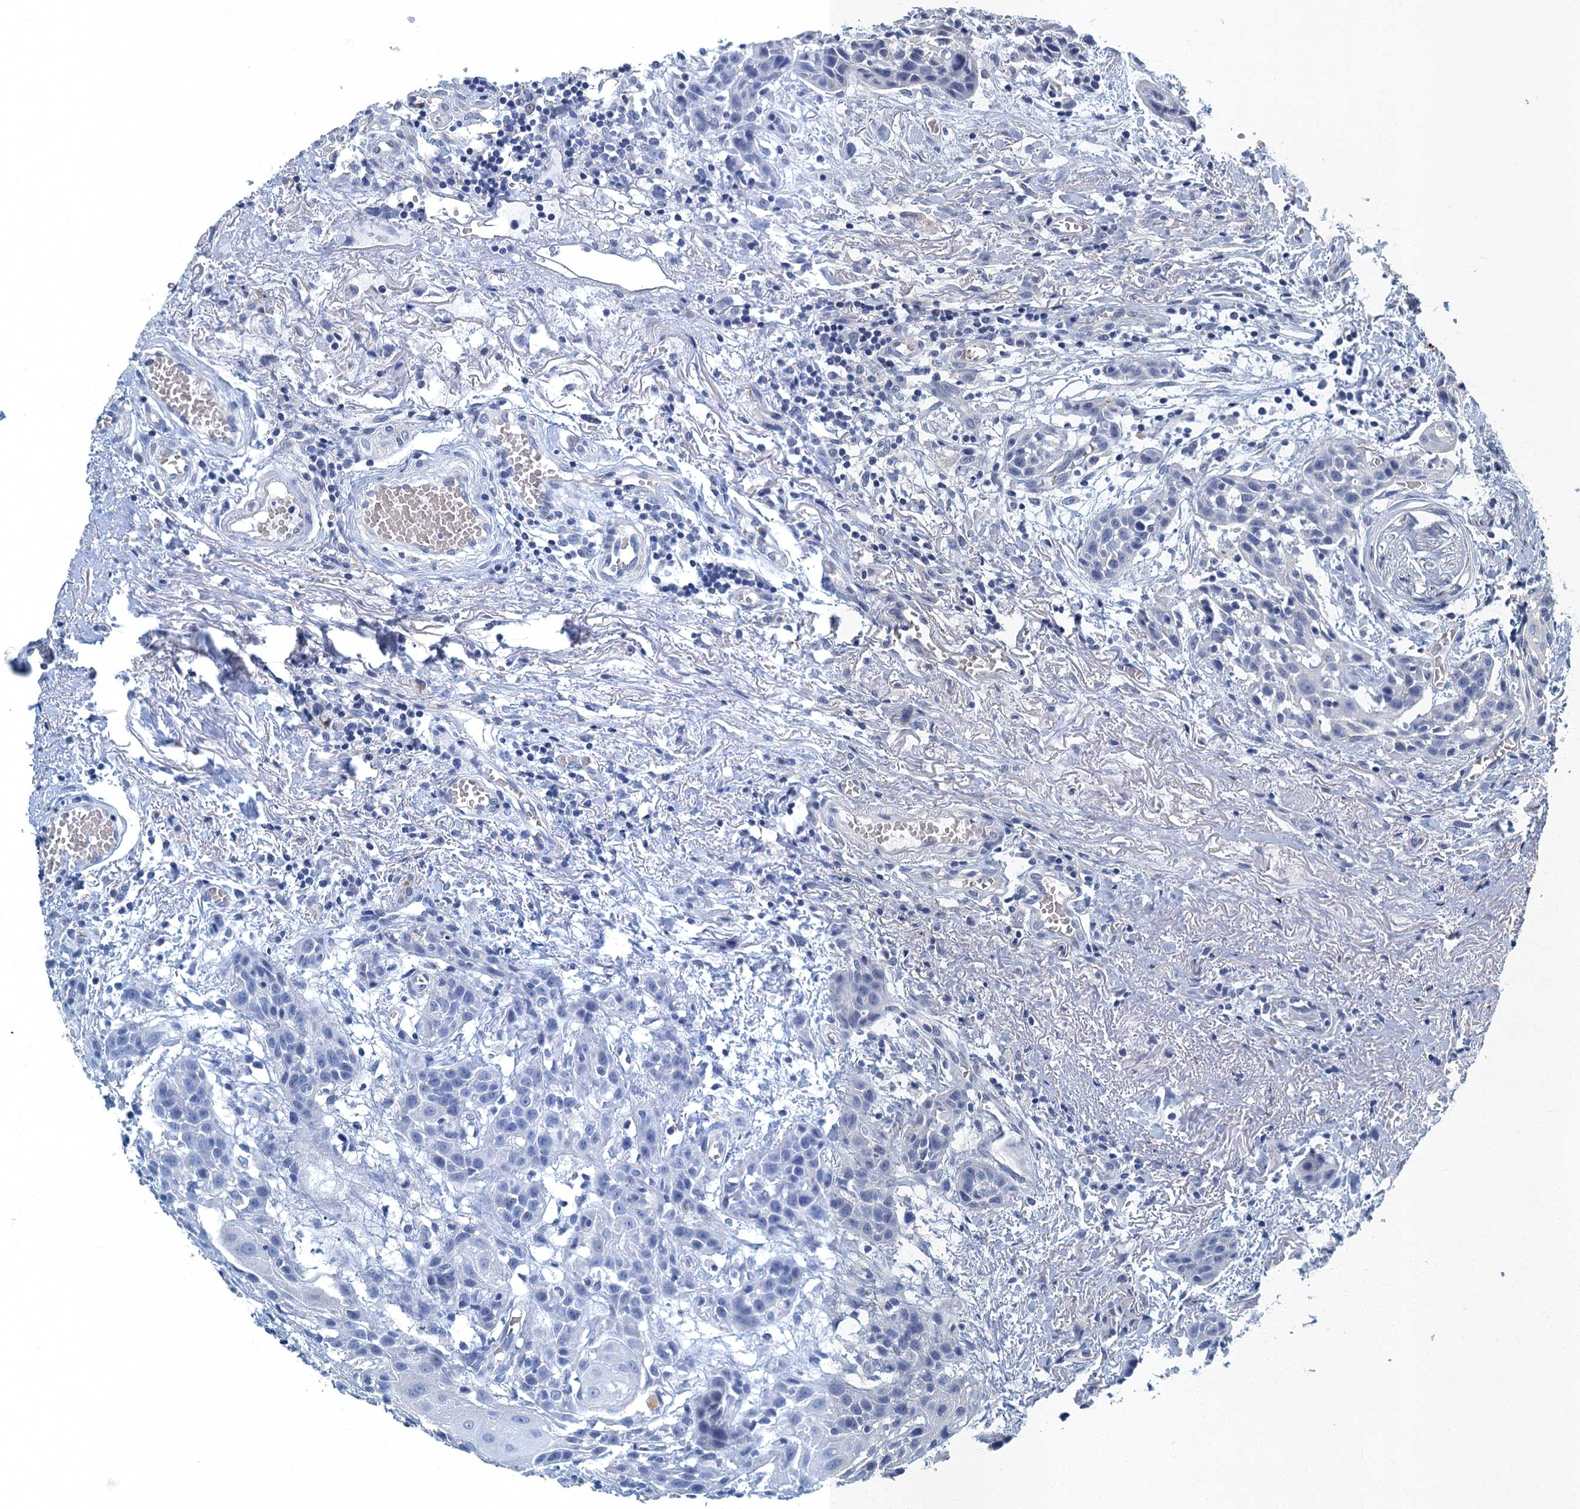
{"staining": {"intensity": "negative", "quantity": "none", "location": "none"}, "tissue": "head and neck cancer", "cell_type": "Tumor cells", "image_type": "cancer", "snomed": [{"axis": "morphology", "description": "Squamous cell carcinoma, NOS"}, {"axis": "topography", "description": "Oral tissue"}, {"axis": "topography", "description": "Head-Neck"}], "caption": "This image is of head and neck cancer (squamous cell carcinoma) stained with immunohistochemistry to label a protein in brown with the nuclei are counter-stained blue. There is no expression in tumor cells.", "gene": "GADL1", "patient": {"sex": "female", "age": 50}}